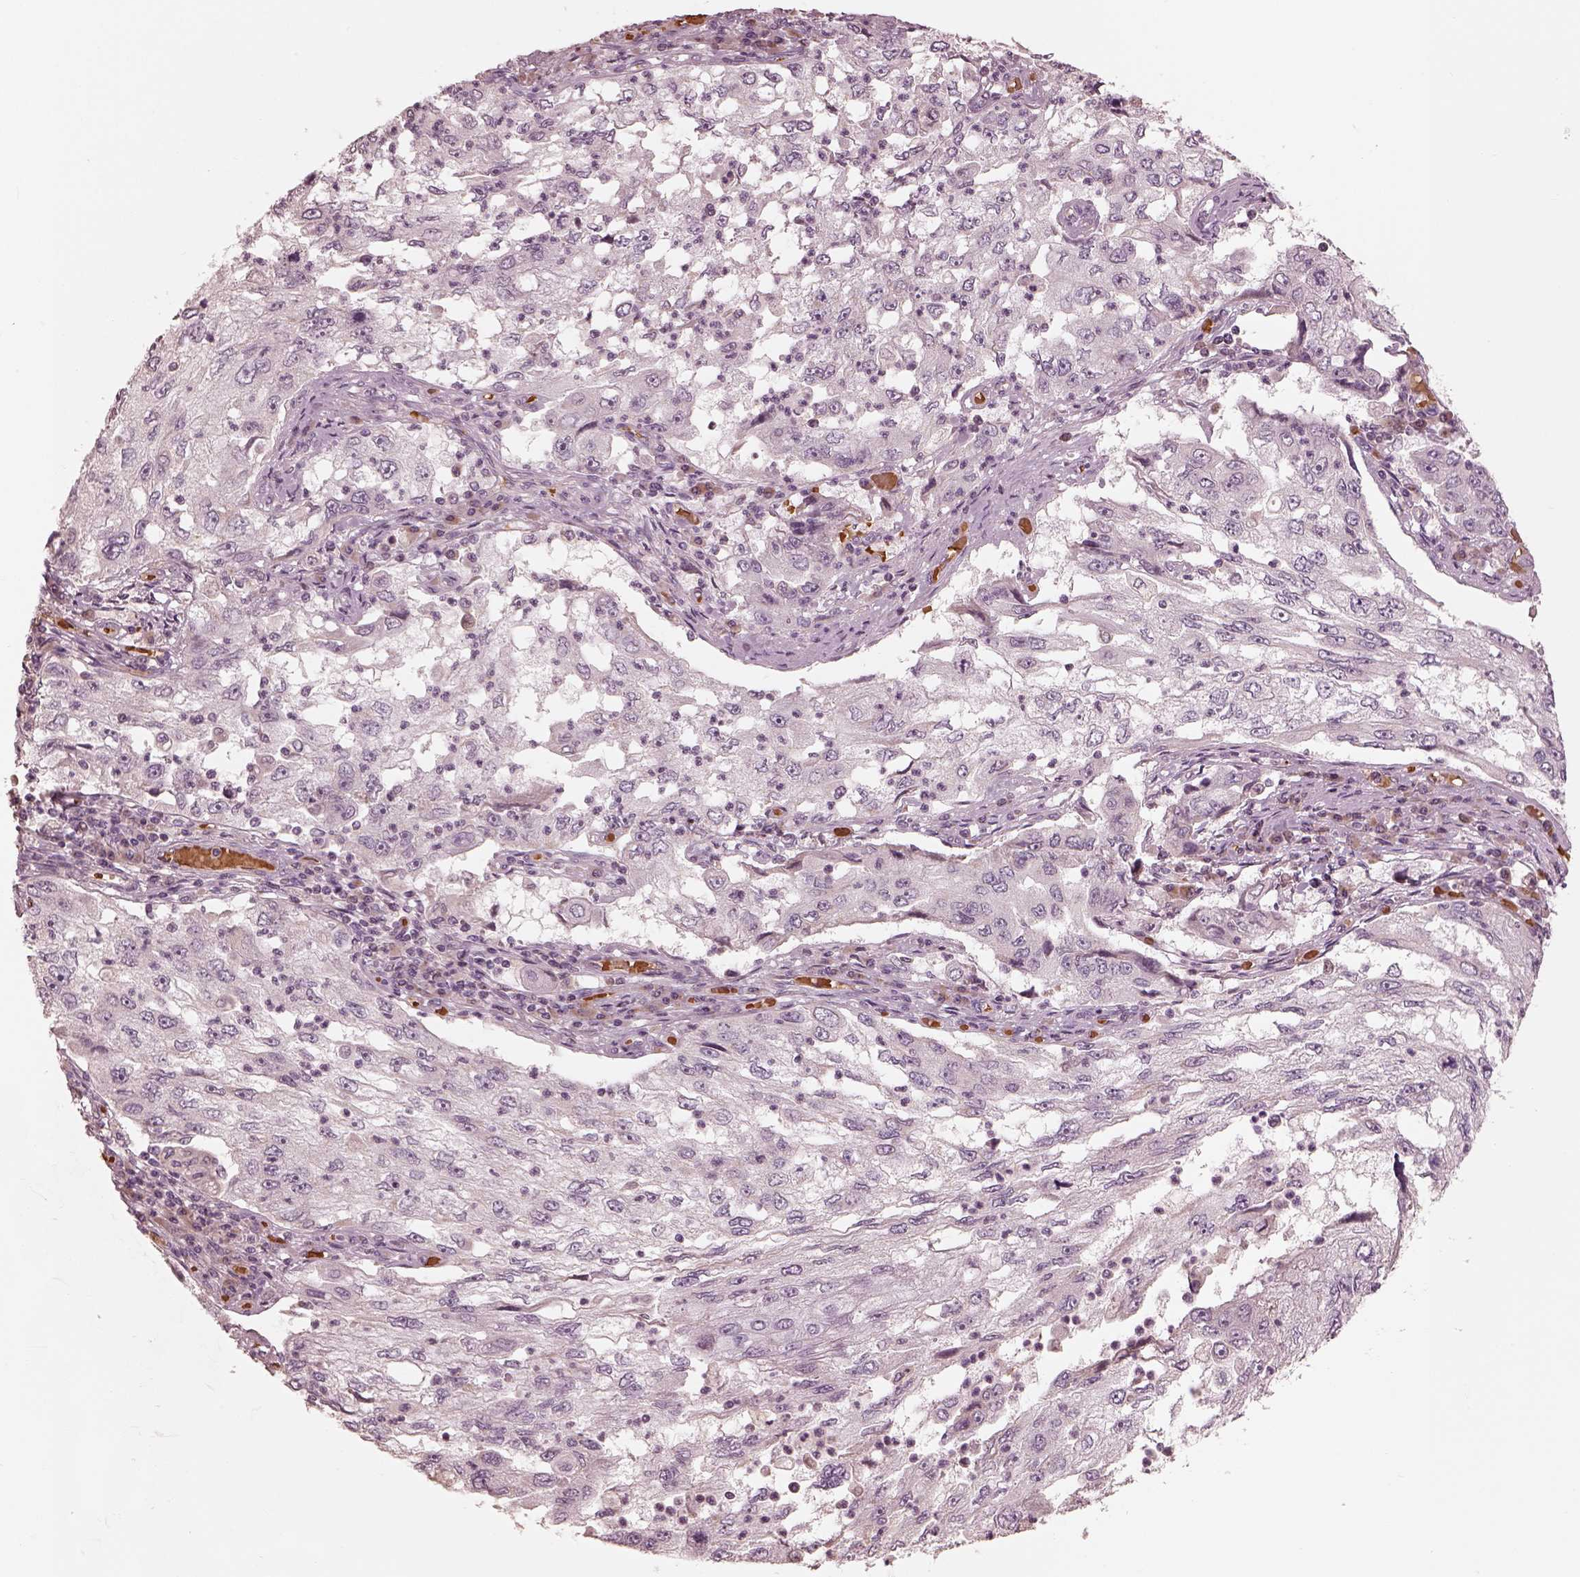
{"staining": {"intensity": "negative", "quantity": "none", "location": "none"}, "tissue": "cervical cancer", "cell_type": "Tumor cells", "image_type": "cancer", "snomed": [{"axis": "morphology", "description": "Squamous cell carcinoma, NOS"}, {"axis": "topography", "description": "Cervix"}], "caption": "Immunohistochemistry (IHC) of cervical cancer exhibits no expression in tumor cells. (DAB IHC visualized using brightfield microscopy, high magnification).", "gene": "ANKLE1", "patient": {"sex": "female", "age": 36}}